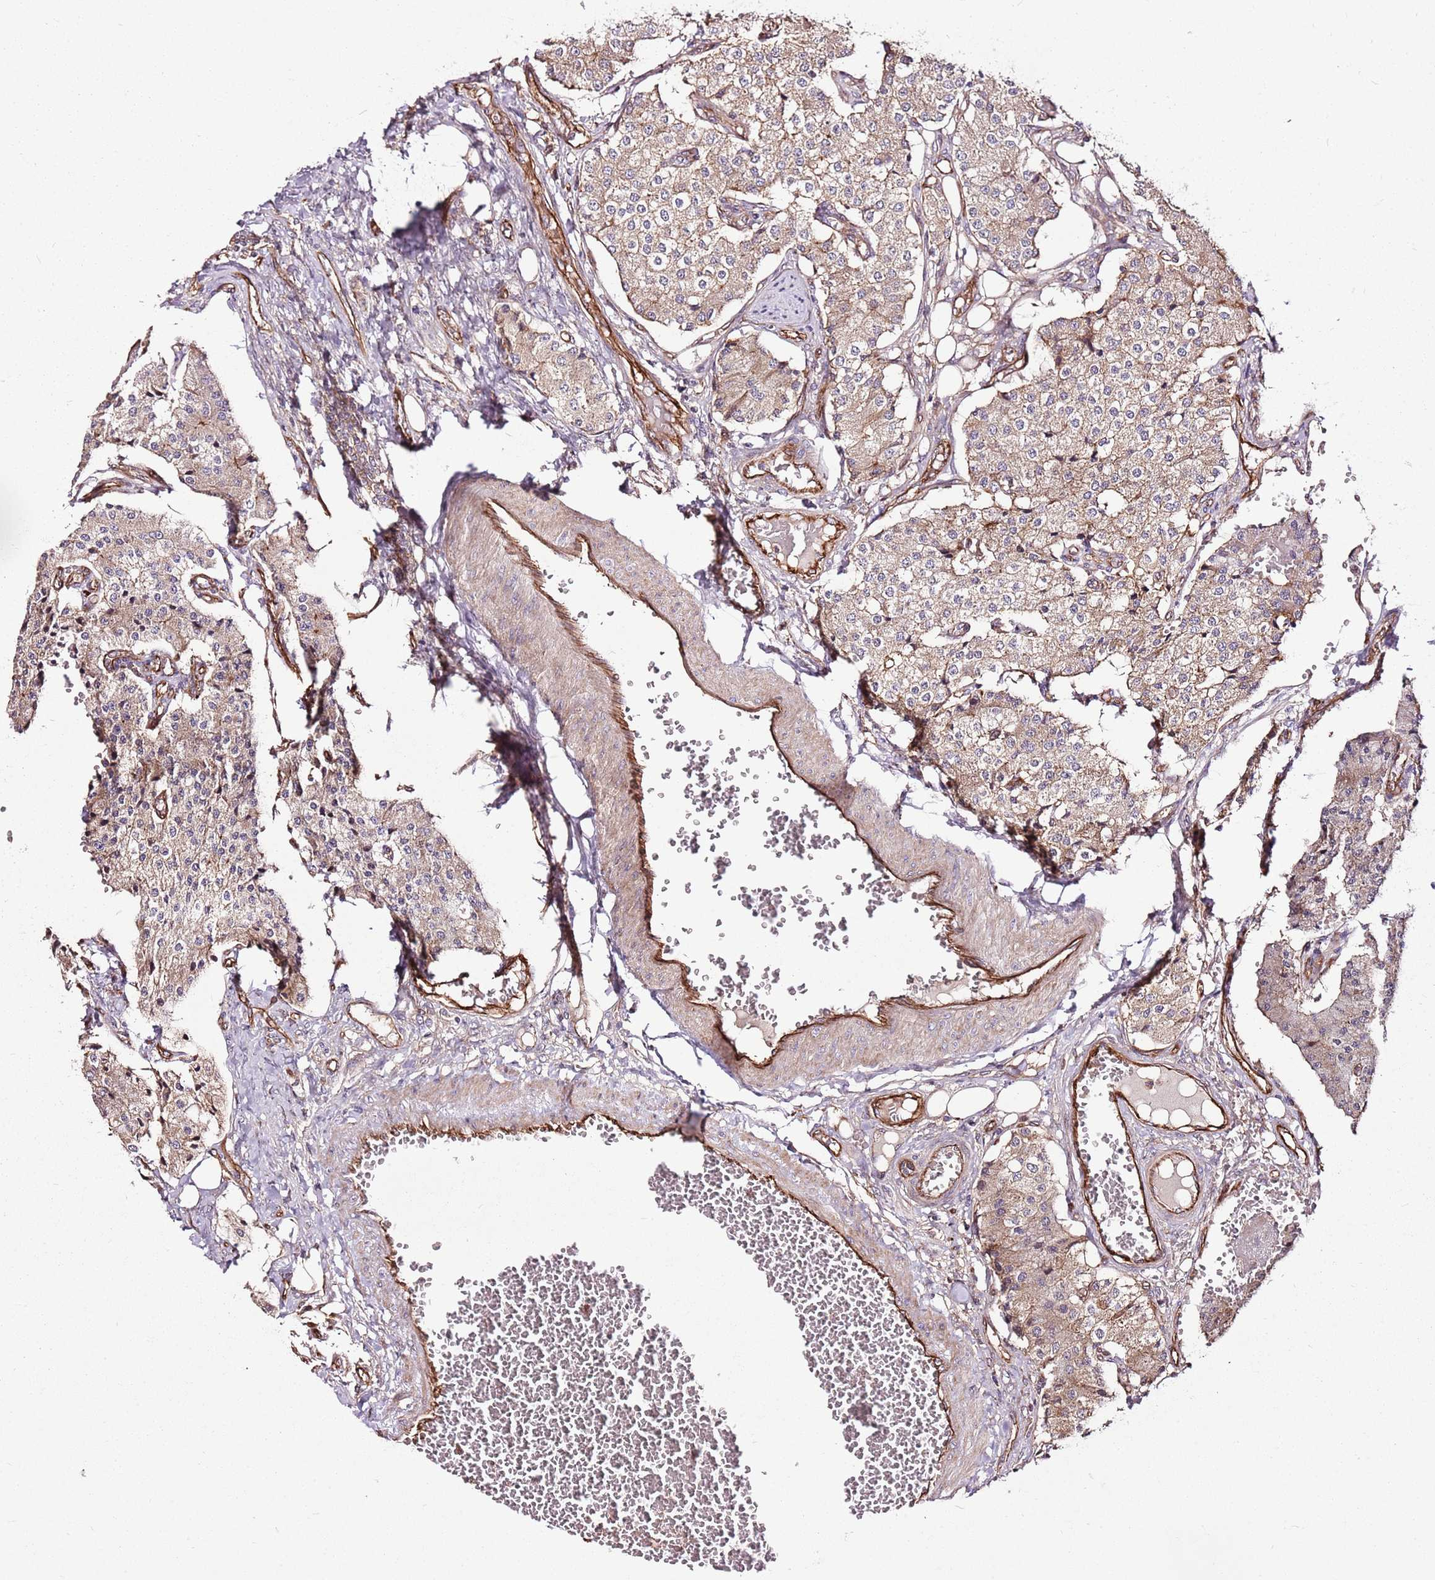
{"staining": {"intensity": "weak", "quantity": ">75%", "location": "cytoplasmic/membranous"}, "tissue": "carcinoid", "cell_type": "Tumor cells", "image_type": "cancer", "snomed": [{"axis": "morphology", "description": "Carcinoid, malignant, NOS"}, {"axis": "topography", "description": "Colon"}], "caption": "A histopathology image of malignant carcinoid stained for a protein displays weak cytoplasmic/membranous brown staining in tumor cells.", "gene": "ZNF827", "patient": {"sex": "female", "age": 52}}